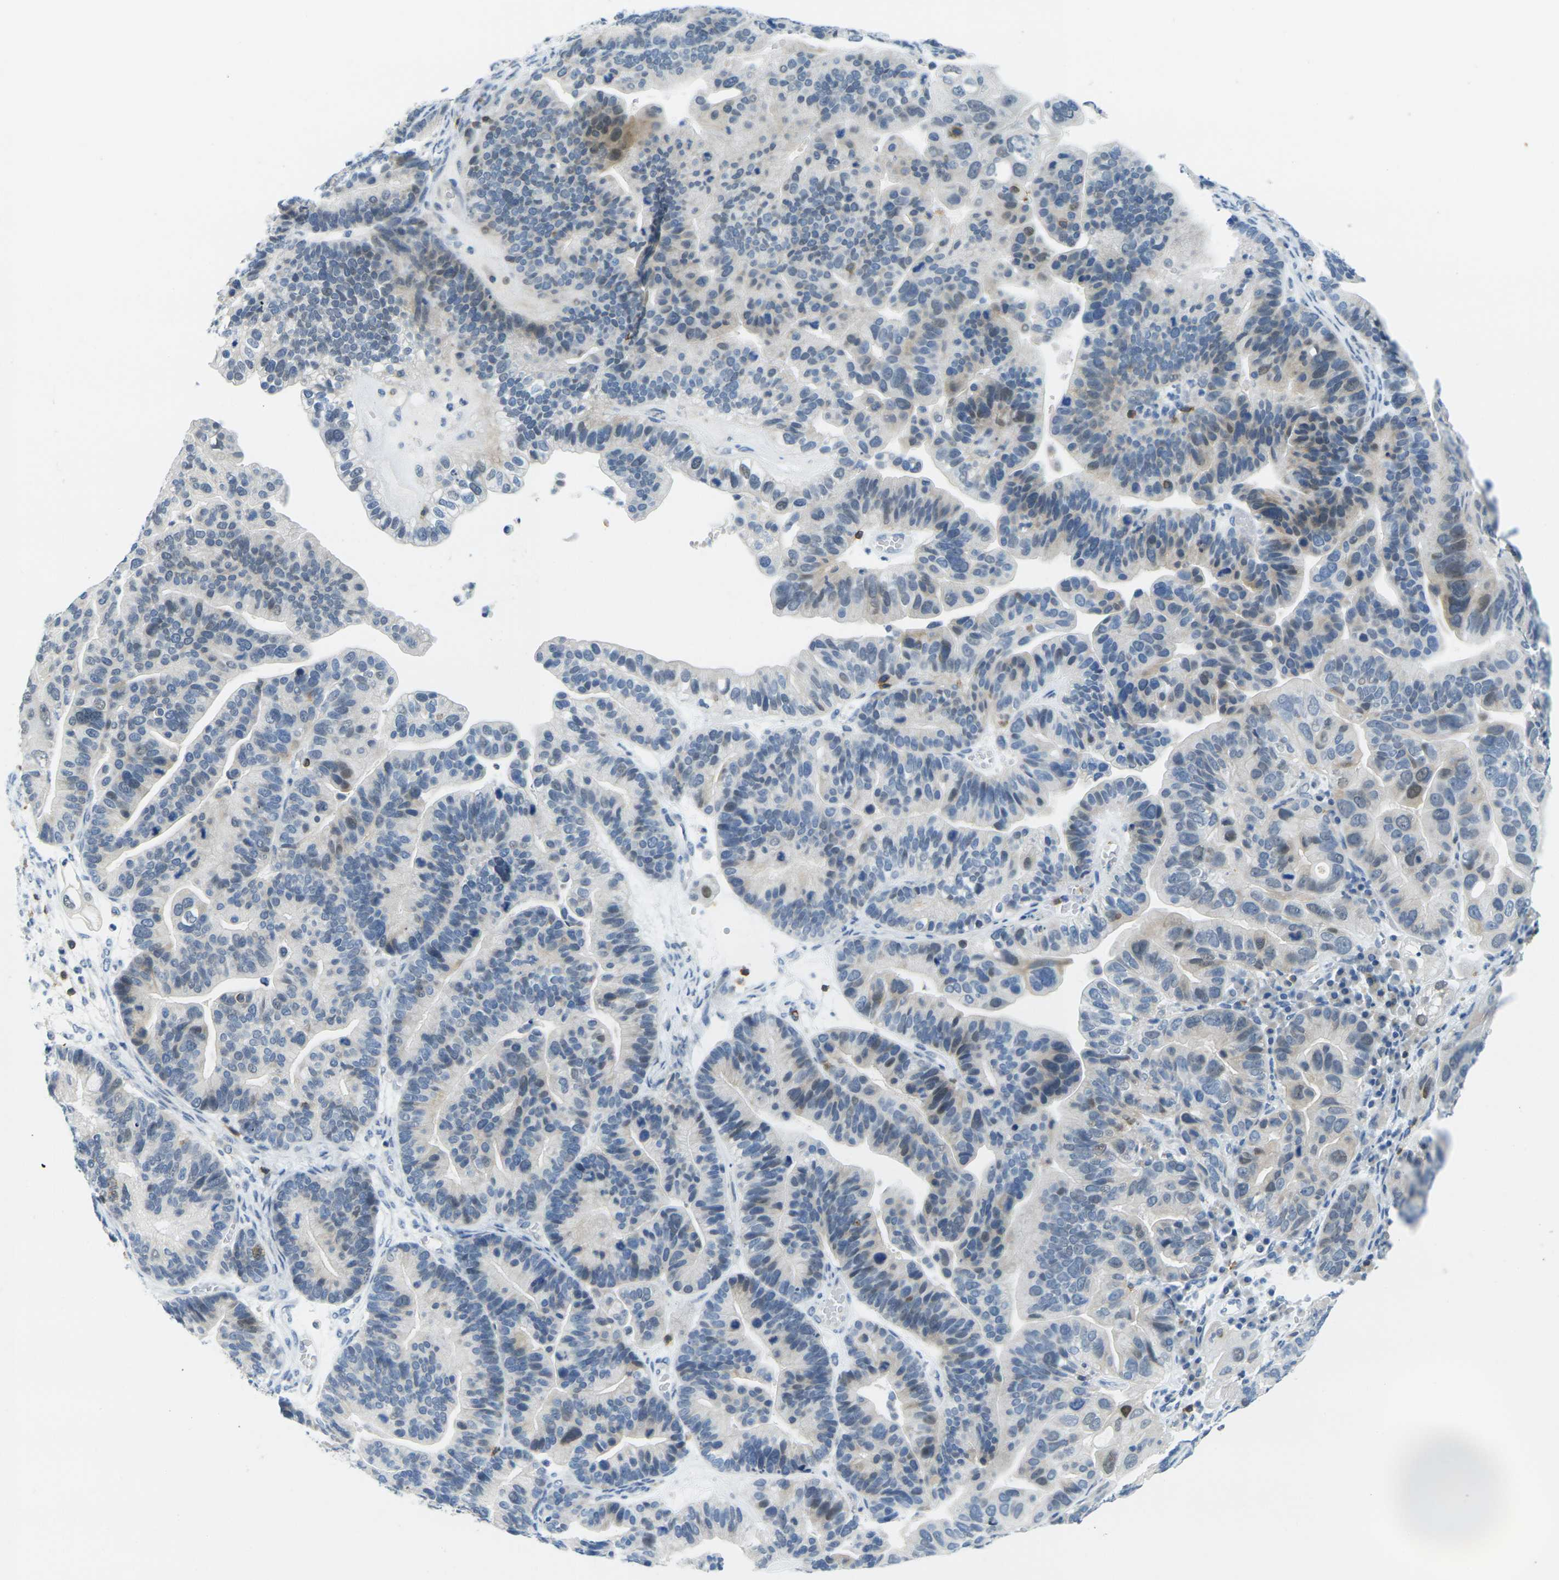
{"staining": {"intensity": "negative", "quantity": "none", "location": "none"}, "tissue": "ovarian cancer", "cell_type": "Tumor cells", "image_type": "cancer", "snomed": [{"axis": "morphology", "description": "Cystadenocarcinoma, serous, NOS"}, {"axis": "topography", "description": "Ovary"}], "caption": "There is no significant positivity in tumor cells of ovarian cancer (serous cystadenocarcinoma). (DAB immunohistochemistry with hematoxylin counter stain).", "gene": "CD3D", "patient": {"sex": "female", "age": 56}}